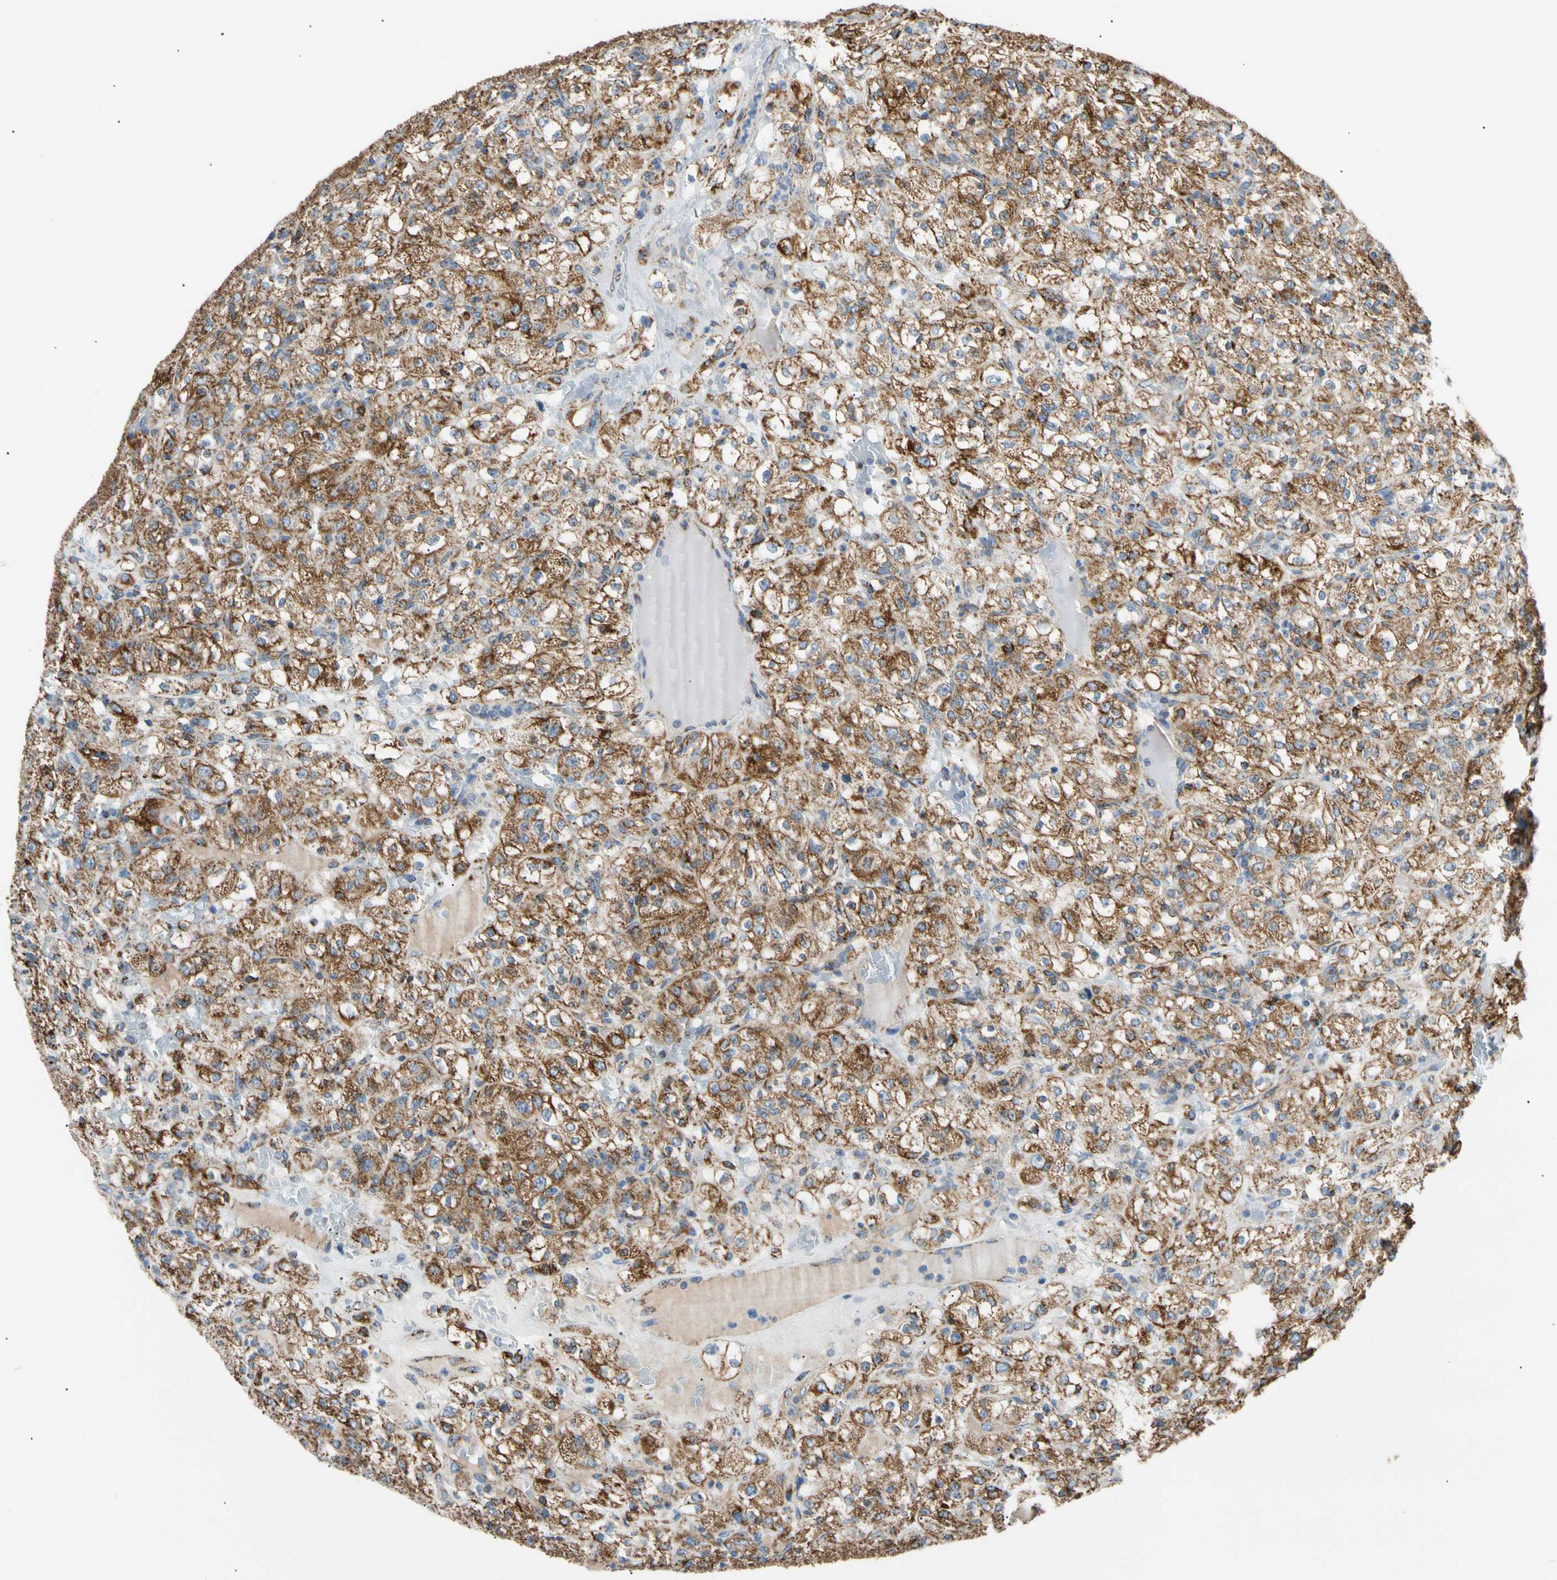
{"staining": {"intensity": "strong", "quantity": ">75%", "location": "cytoplasmic/membranous"}, "tissue": "renal cancer", "cell_type": "Tumor cells", "image_type": "cancer", "snomed": [{"axis": "morphology", "description": "Normal tissue, NOS"}, {"axis": "morphology", "description": "Adenocarcinoma, NOS"}, {"axis": "topography", "description": "Kidney"}], "caption": "Protein staining exhibits strong cytoplasmic/membranous expression in about >75% of tumor cells in adenocarcinoma (renal). The protein is stained brown, and the nuclei are stained in blue (DAB IHC with brightfield microscopy, high magnification).", "gene": "ACAT1", "patient": {"sex": "female", "age": 72}}